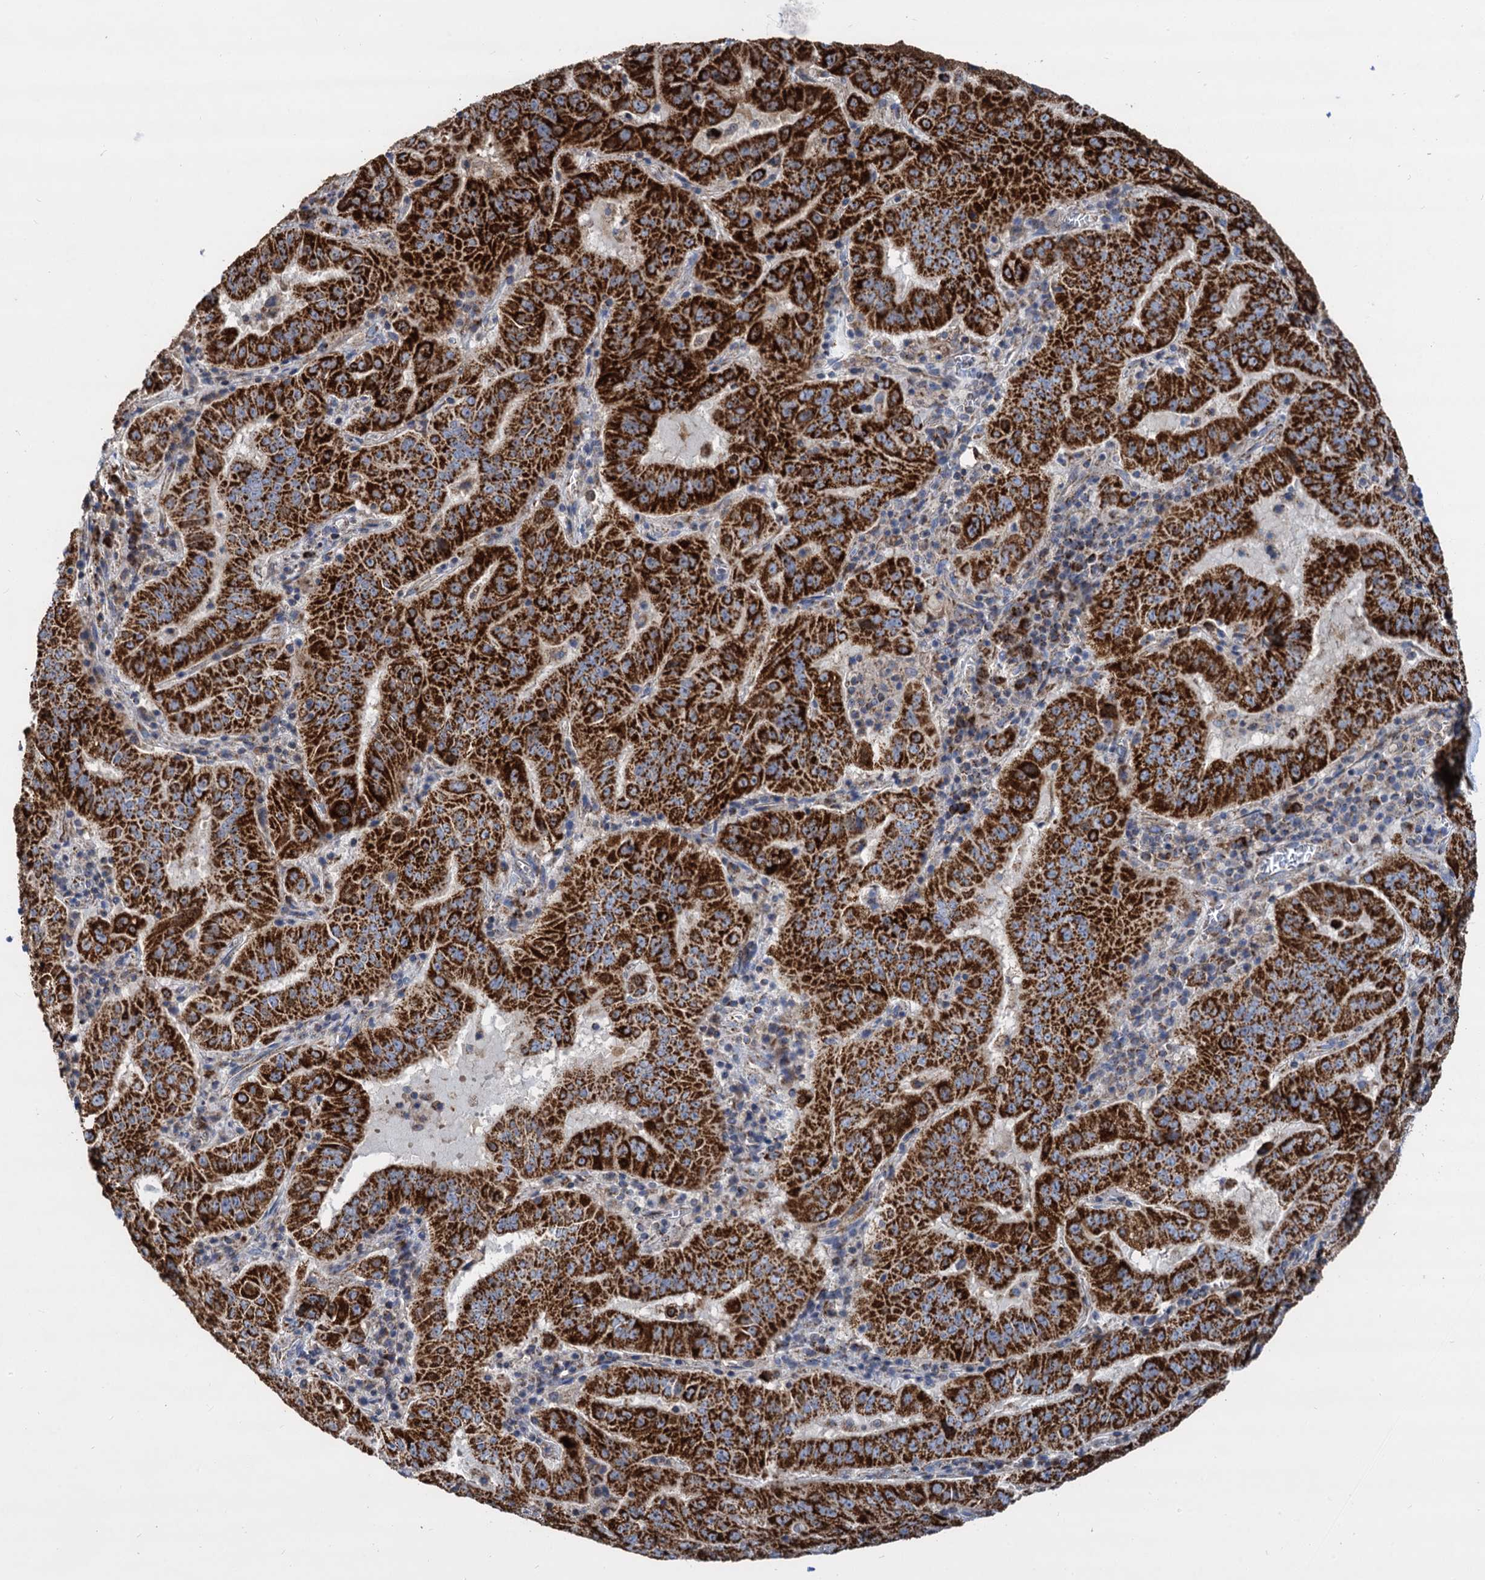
{"staining": {"intensity": "strong", "quantity": ">75%", "location": "cytoplasmic/membranous"}, "tissue": "pancreatic cancer", "cell_type": "Tumor cells", "image_type": "cancer", "snomed": [{"axis": "morphology", "description": "Adenocarcinoma, NOS"}, {"axis": "topography", "description": "Pancreas"}], "caption": "Strong cytoplasmic/membranous protein positivity is appreciated in approximately >75% of tumor cells in pancreatic adenocarcinoma. (brown staining indicates protein expression, while blue staining denotes nuclei).", "gene": "TIMM10", "patient": {"sex": "male", "age": 63}}